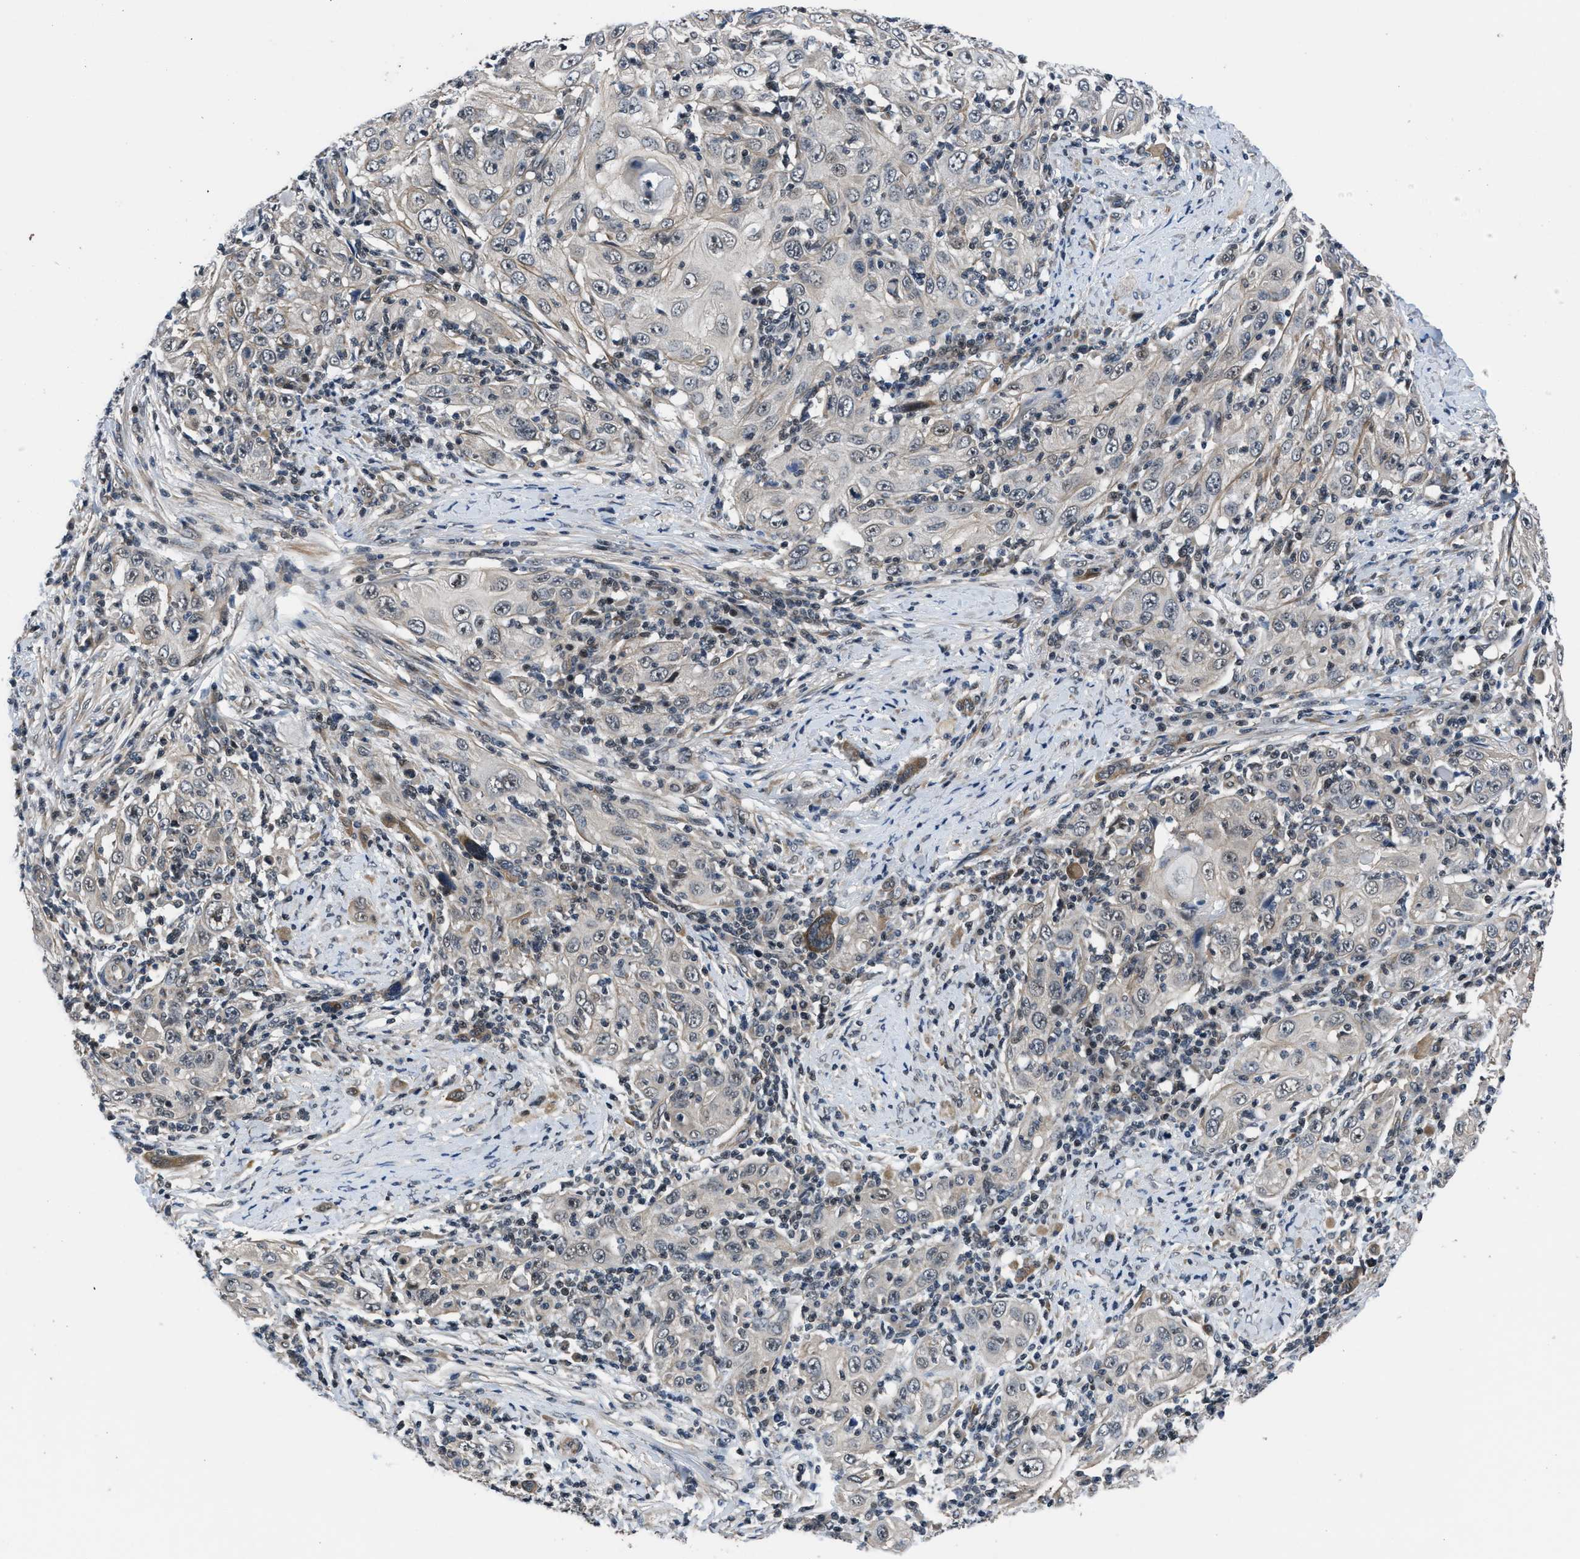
{"staining": {"intensity": "weak", "quantity": "<25%", "location": "nuclear"}, "tissue": "skin cancer", "cell_type": "Tumor cells", "image_type": "cancer", "snomed": [{"axis": "morphology", "description": "Squamous cell carcinoma, NOS"}, {"axis": "topography", "description": "Skin"}], "caption": "Squamous cell carcinoma (skin) was stained to show a protein in brown. There is no significant staining in tumor cells.", "gene": "SETD5", "patient": {"sex": "female", "age": 88}}